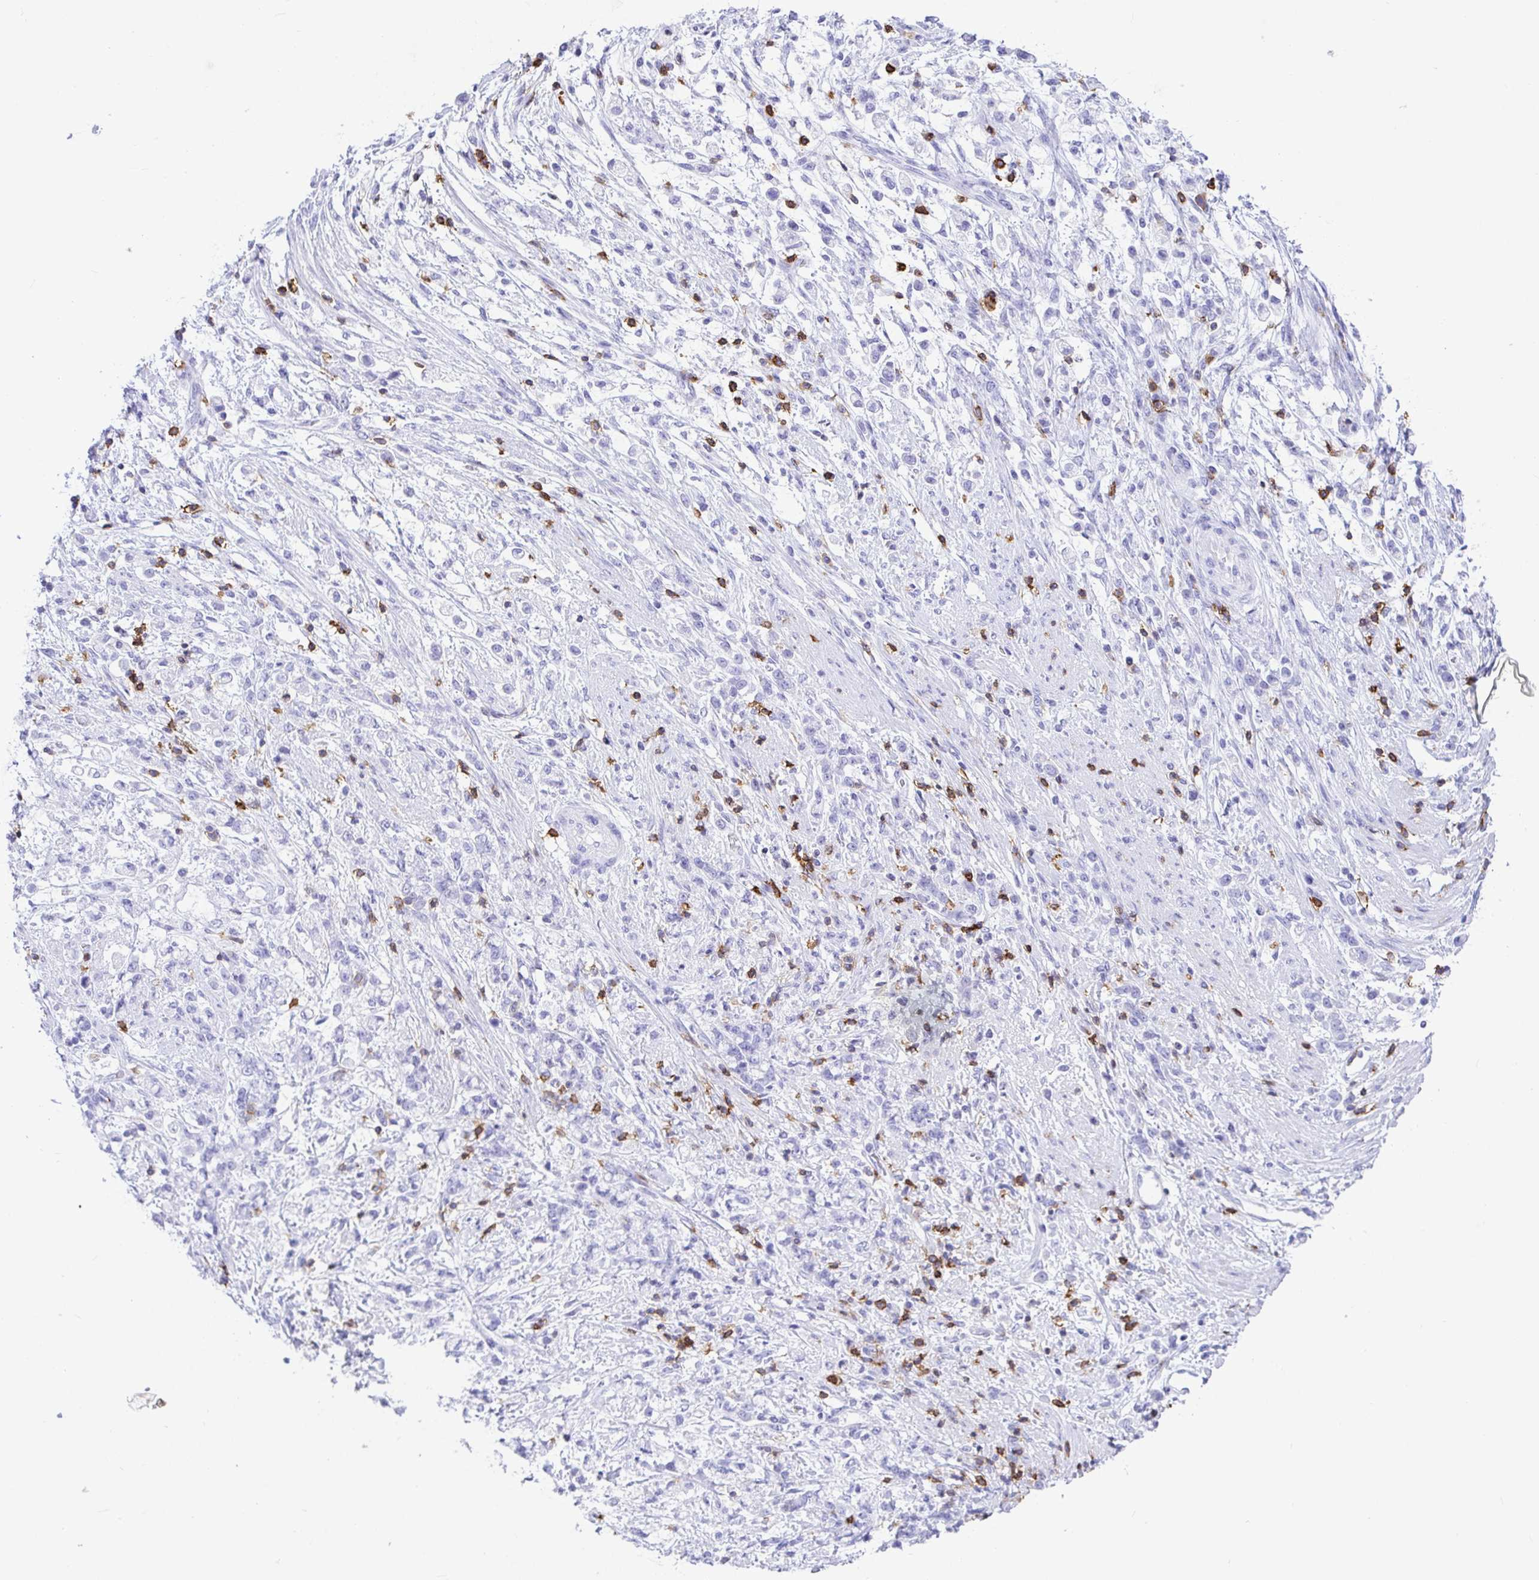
{"staining": {"intensity": "negative", "quantity": "none", "location": "none"}, "tissue": "stomach cancer", "cell_type": "Tumor cells", "image_type": "cancer", "snomed": [{"axis": "morphology", "description": "Adenocarcinoma, NOS"}, {"axis": "topography", "description": "Stomach"}], "caption": "Tumor cells are negative for brown protein staining in stomach cancer (adenocarcinoma).", "gene": "CD5", "patient": {"sex": "female", "age": 60}}